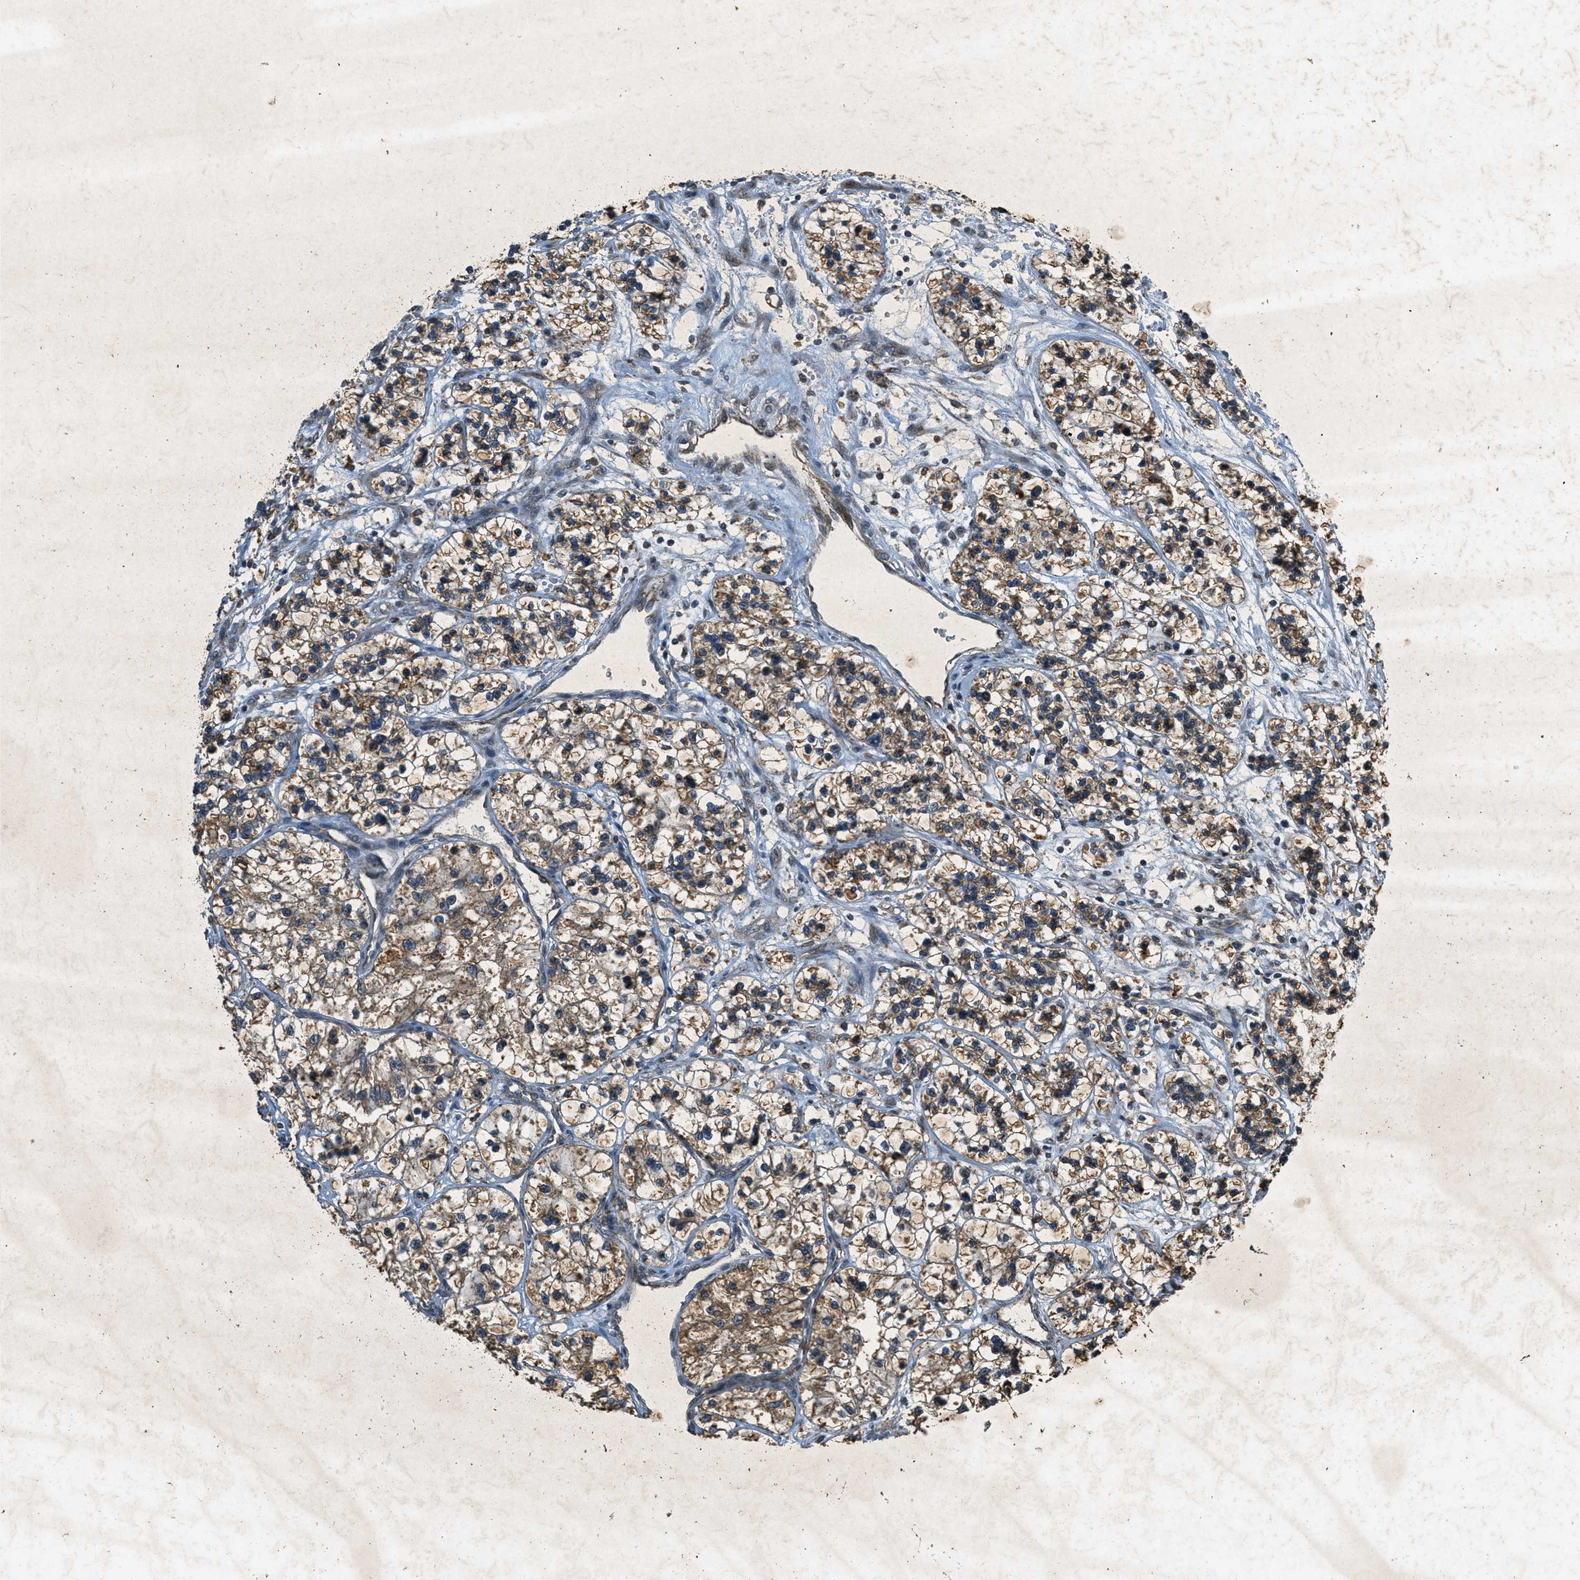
{"staining": {"intensity": "moderate", "quantity": ">75%", "location": "cytoplasmic/membranous"}, "tissue": "renal cancer", "cell_type": "Tumor cells", "image_type": "cancer", "snomed": [{"axis": "morphology", "description": "Adenocarcinoma, NOS"}, {"axis": "topography", "description": "Kidney"}], "caption": "Immunohistochemical staining of human renal cancer exhibits medium levels of moderate cytoplasmic/membranous protein staining in about >75% of tumor cells.", "gene": "PPP1R15A", "patient": {"sex": "female", "age": 57}}